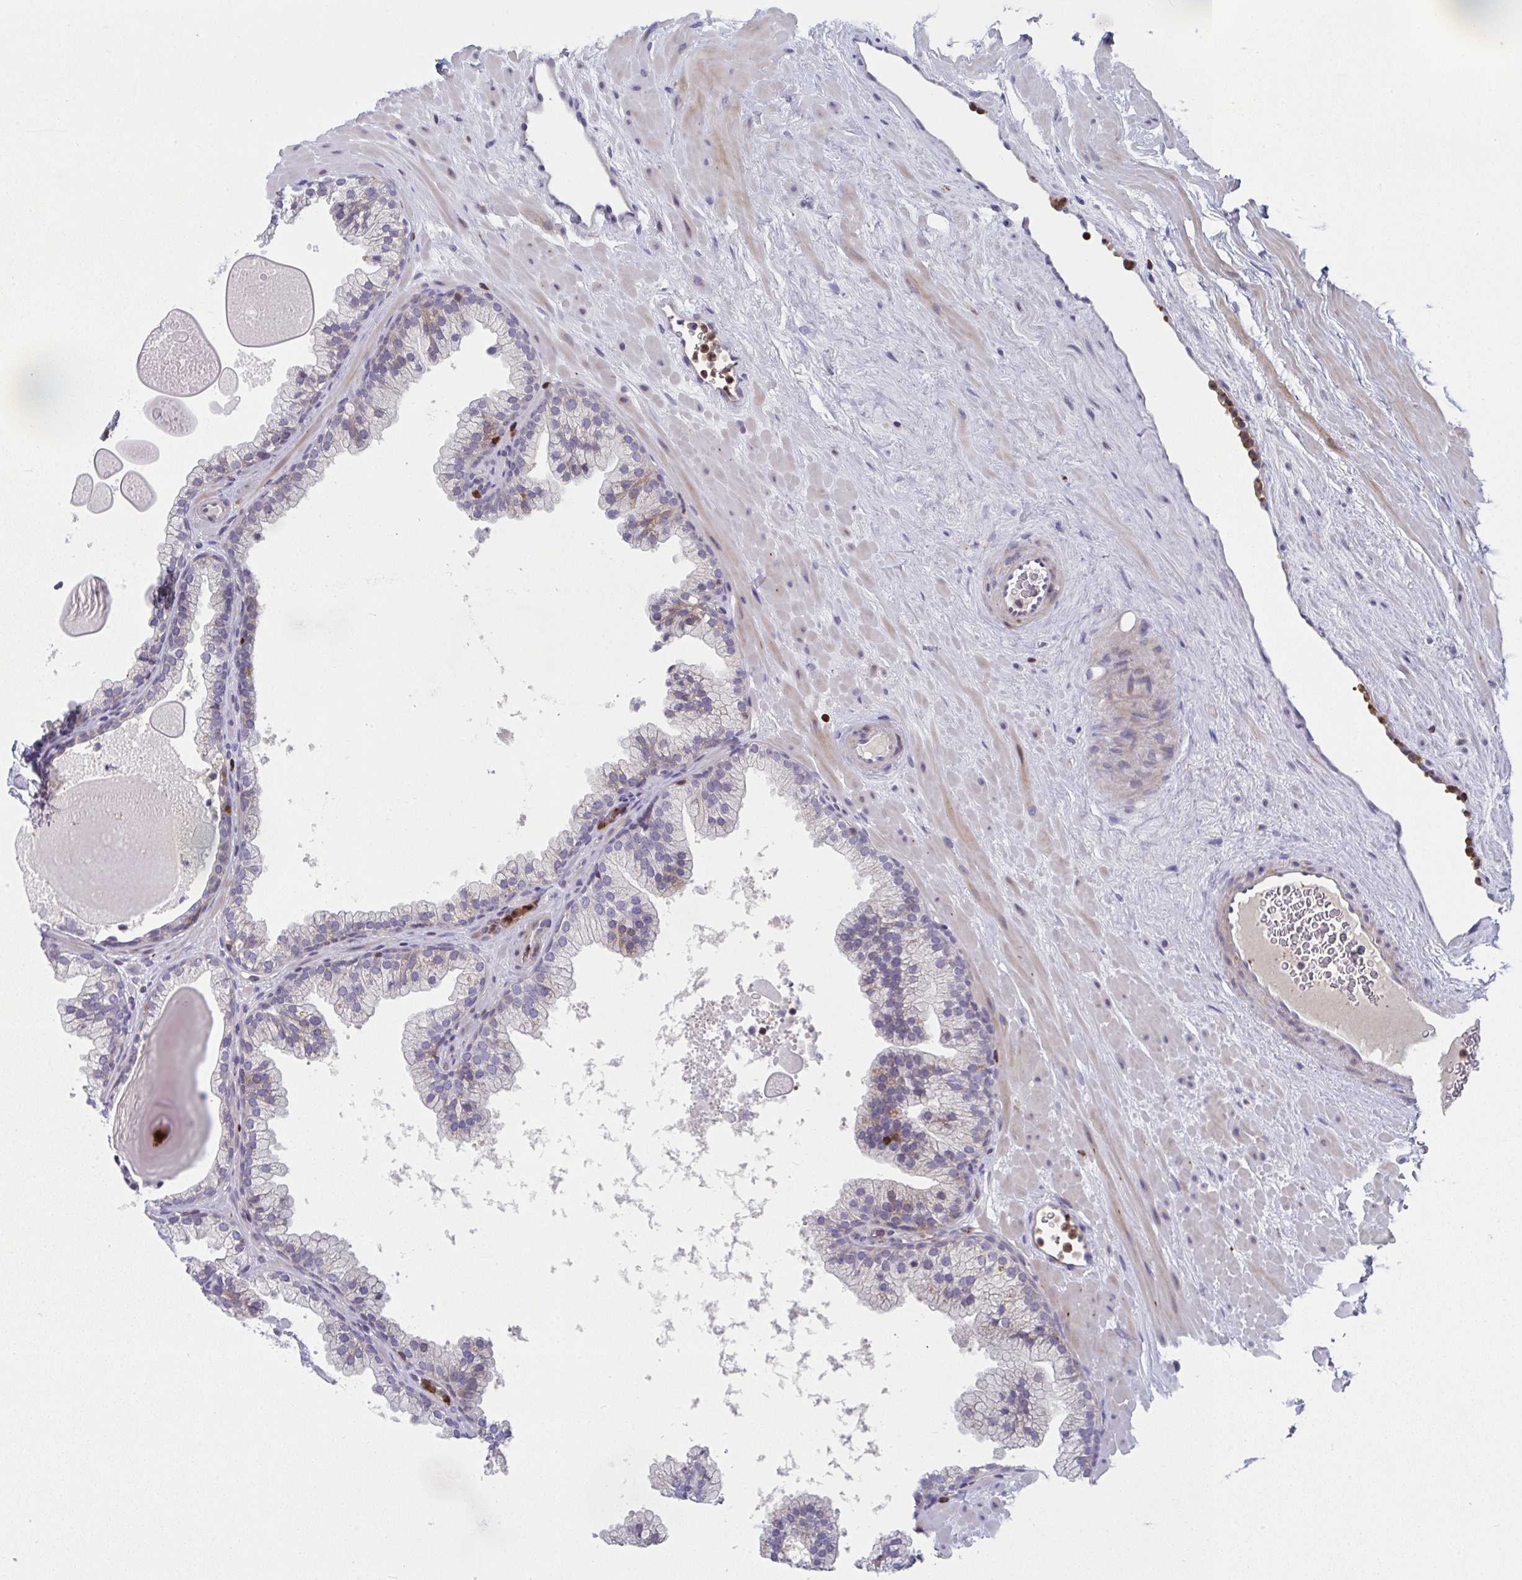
{"staining": {"intensity": "negative", "quantity": "none", "location": "none"}, "tissue": "prostate", "cell_type": "Glandular cells", "image_type": "normal", "snomed": [{"axis": "morphology", "description": "Normal tissue, NOS"}, {"axis": "topography", "description": "Prostate"}, {"axis": "topography", "description": "Peripheral nerve tissue"}], "caption": "Immunohistochemistry image of benign human prostate stained for a protein (brown), which displays no expression in glandular cells.", "gene": "AOC2", "patient": {"sex": "male", "age": 61}}